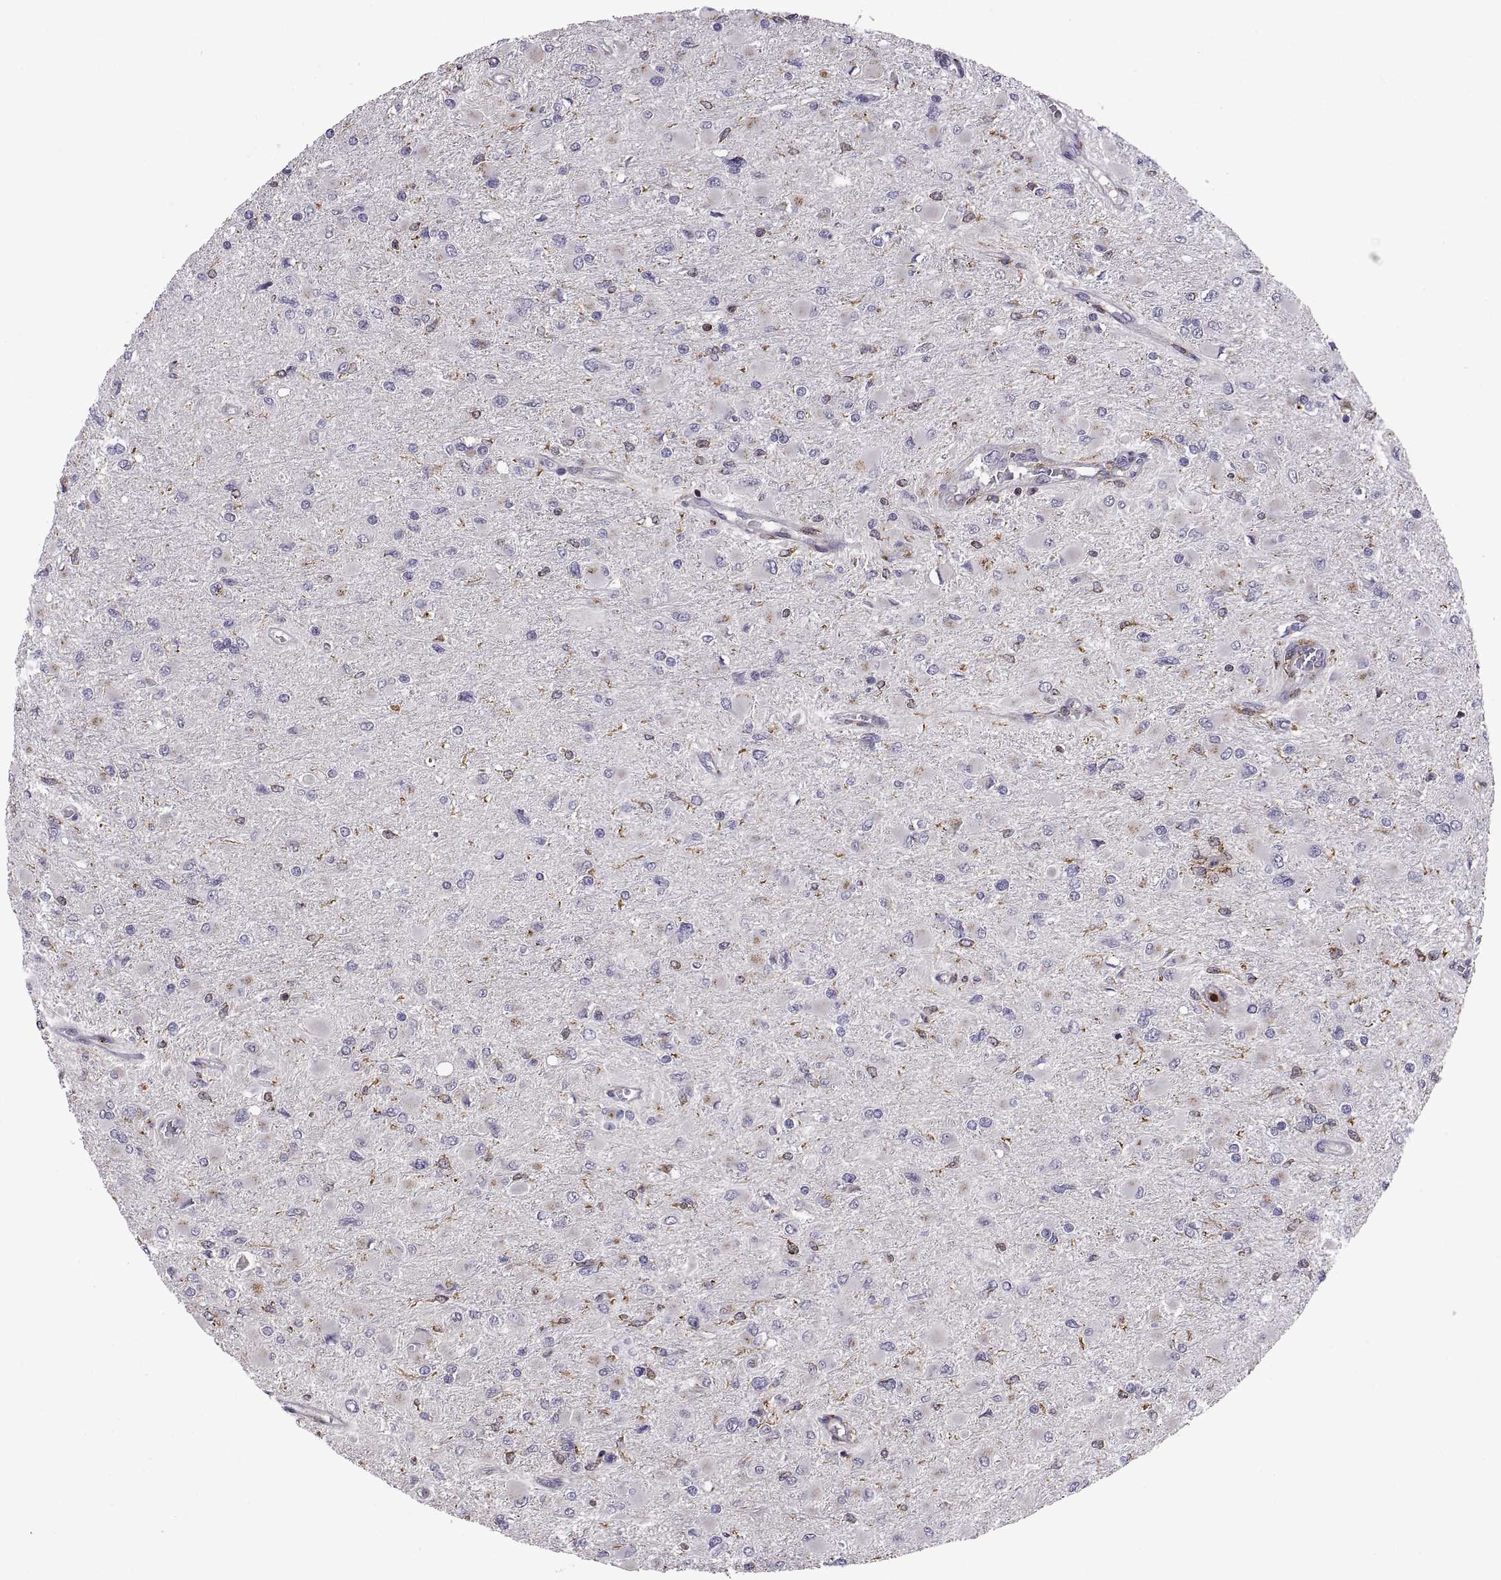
{"staining": {"intensity": "negative", "quantity": "none", "location": "none"}, "tissue": "glioma", "cell_type": "Tumor cells", "image_type": "cancer", "snomed": [{"axis": "morphology", "description": "Glioma, malignant, High grade"}, {"axis": "topography", "description": "Cerebral cortex"}], "caption": "DAB (3,3'-diaminobenzidine) immunohistochemical staining of human glioma shows no significant staining in tumor cells.", "gene": "ACAP1", "patient": {"sex": "female", "age": 36}}